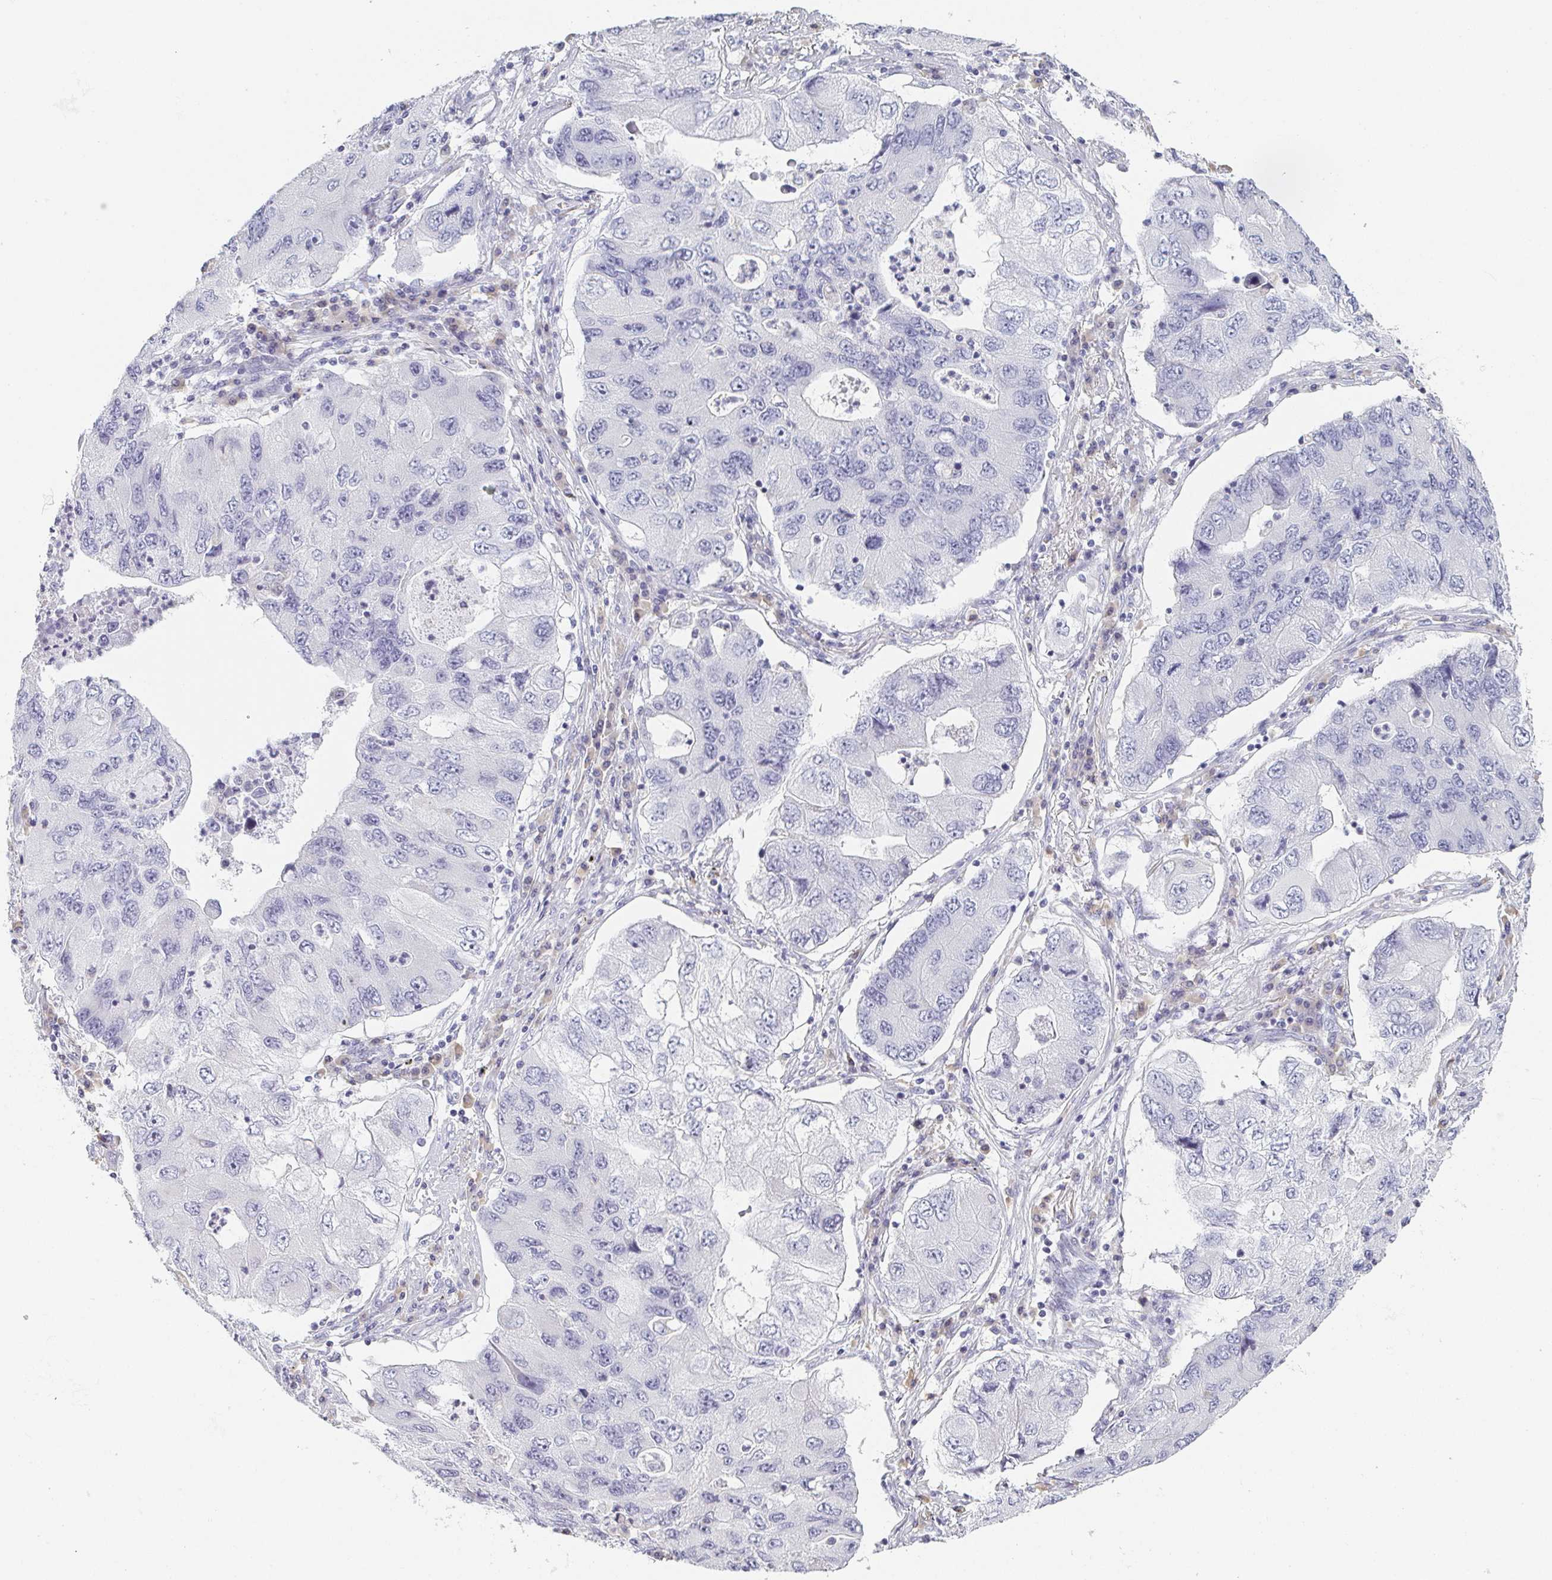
{"staining": {"intensity": "negative", "quantity": "none", "location": "none"}, "tissue": "lung cancer", "cell_type": "Tumor cells", "image_type": "cancer", "snomed": [{"axis": "morphology", "description": "Adenocarcinoma, NOS"}, {"axis": "morphology", "description": "Adenocarcinoma, metastatic, NOS"}, {"axis": "topography", "description": "Lymph node"}, {"axis": "topography", "description": "Lung"}], "caption": "The histopathology image displays no staining of tumor cells in lung cancer.", "gene": "PRR27", "patient": {"sex": "female", "age": 54}}